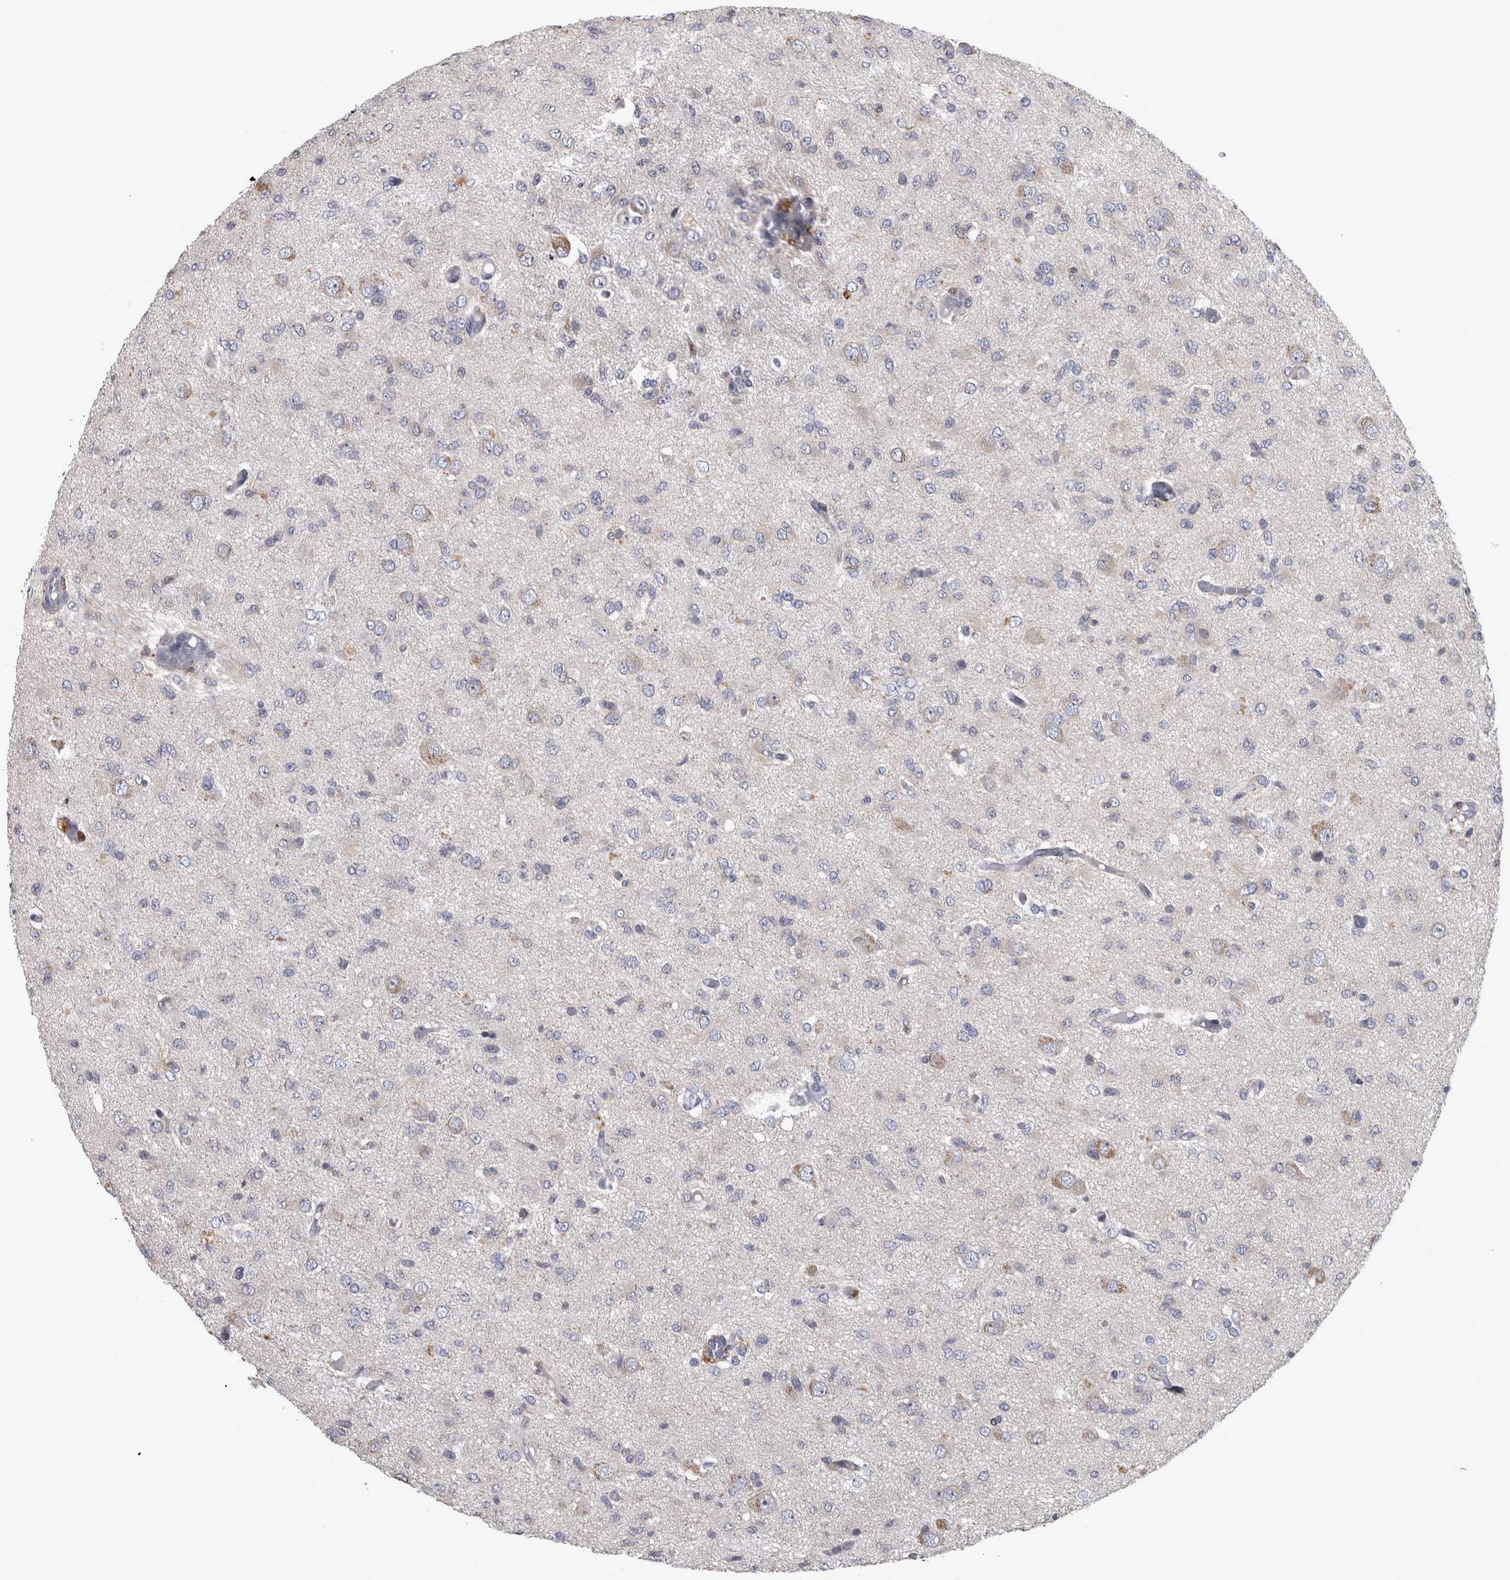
{"staining": {"intensity": "weak", "quantity": "<25%", "location": "cytoplasmic/membranous"}, "tissue": "glioma", "cell_type": "Tumor cells", "image_type": "cancer", "snomed": [{"axis": "morphology", "description": "Glioma, malignant, High grade"}, {"axis": "topography", "description": "Brain"}], "caption": "Tumor cells show no significant protein expression in glioma.", "gene": "PRKCI", "patient": {"sex": "female", "age": 59}}